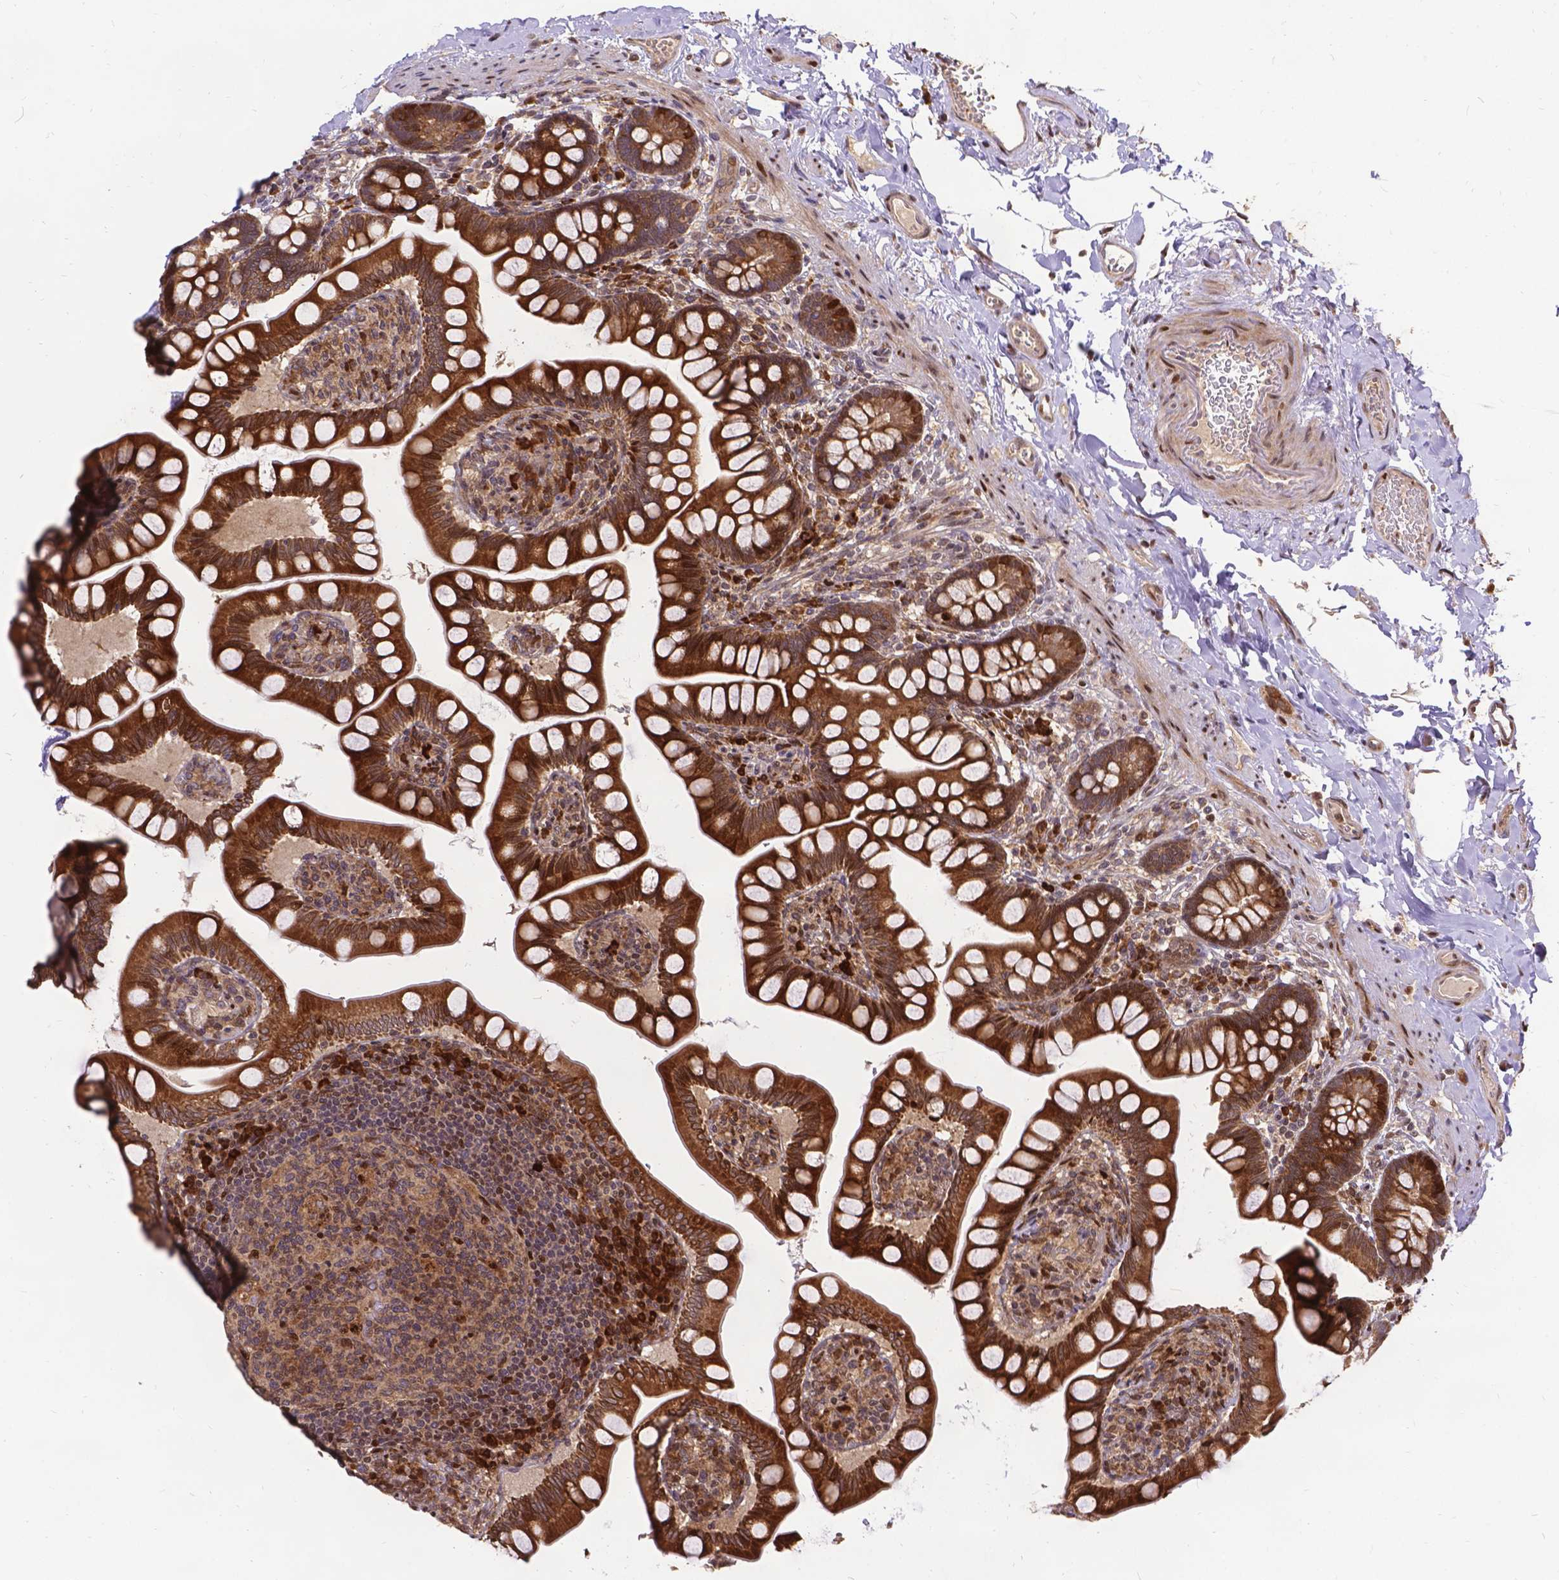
{"staining": {"intensity": "strong", "quantity": ">75%", "location": "cytoplasmic/membranous"}, "tissue": "small intestine", "cell_type": "Glandular cells", "image_type": "normal", "snomed": [{"axis": "morphology", "description": "Normal tissue, NOS"}, {"axis": "topography", "description": "Small intestine"}], "caption": "Immunohistochemistry (IHC) of benign small intestine demonstrates high levels of strong cytoplasmic/membranous staining in approximately >75% of glandular cells.", "gene": "DENND6A", "patient": {"sex": "female", "age": 56}}